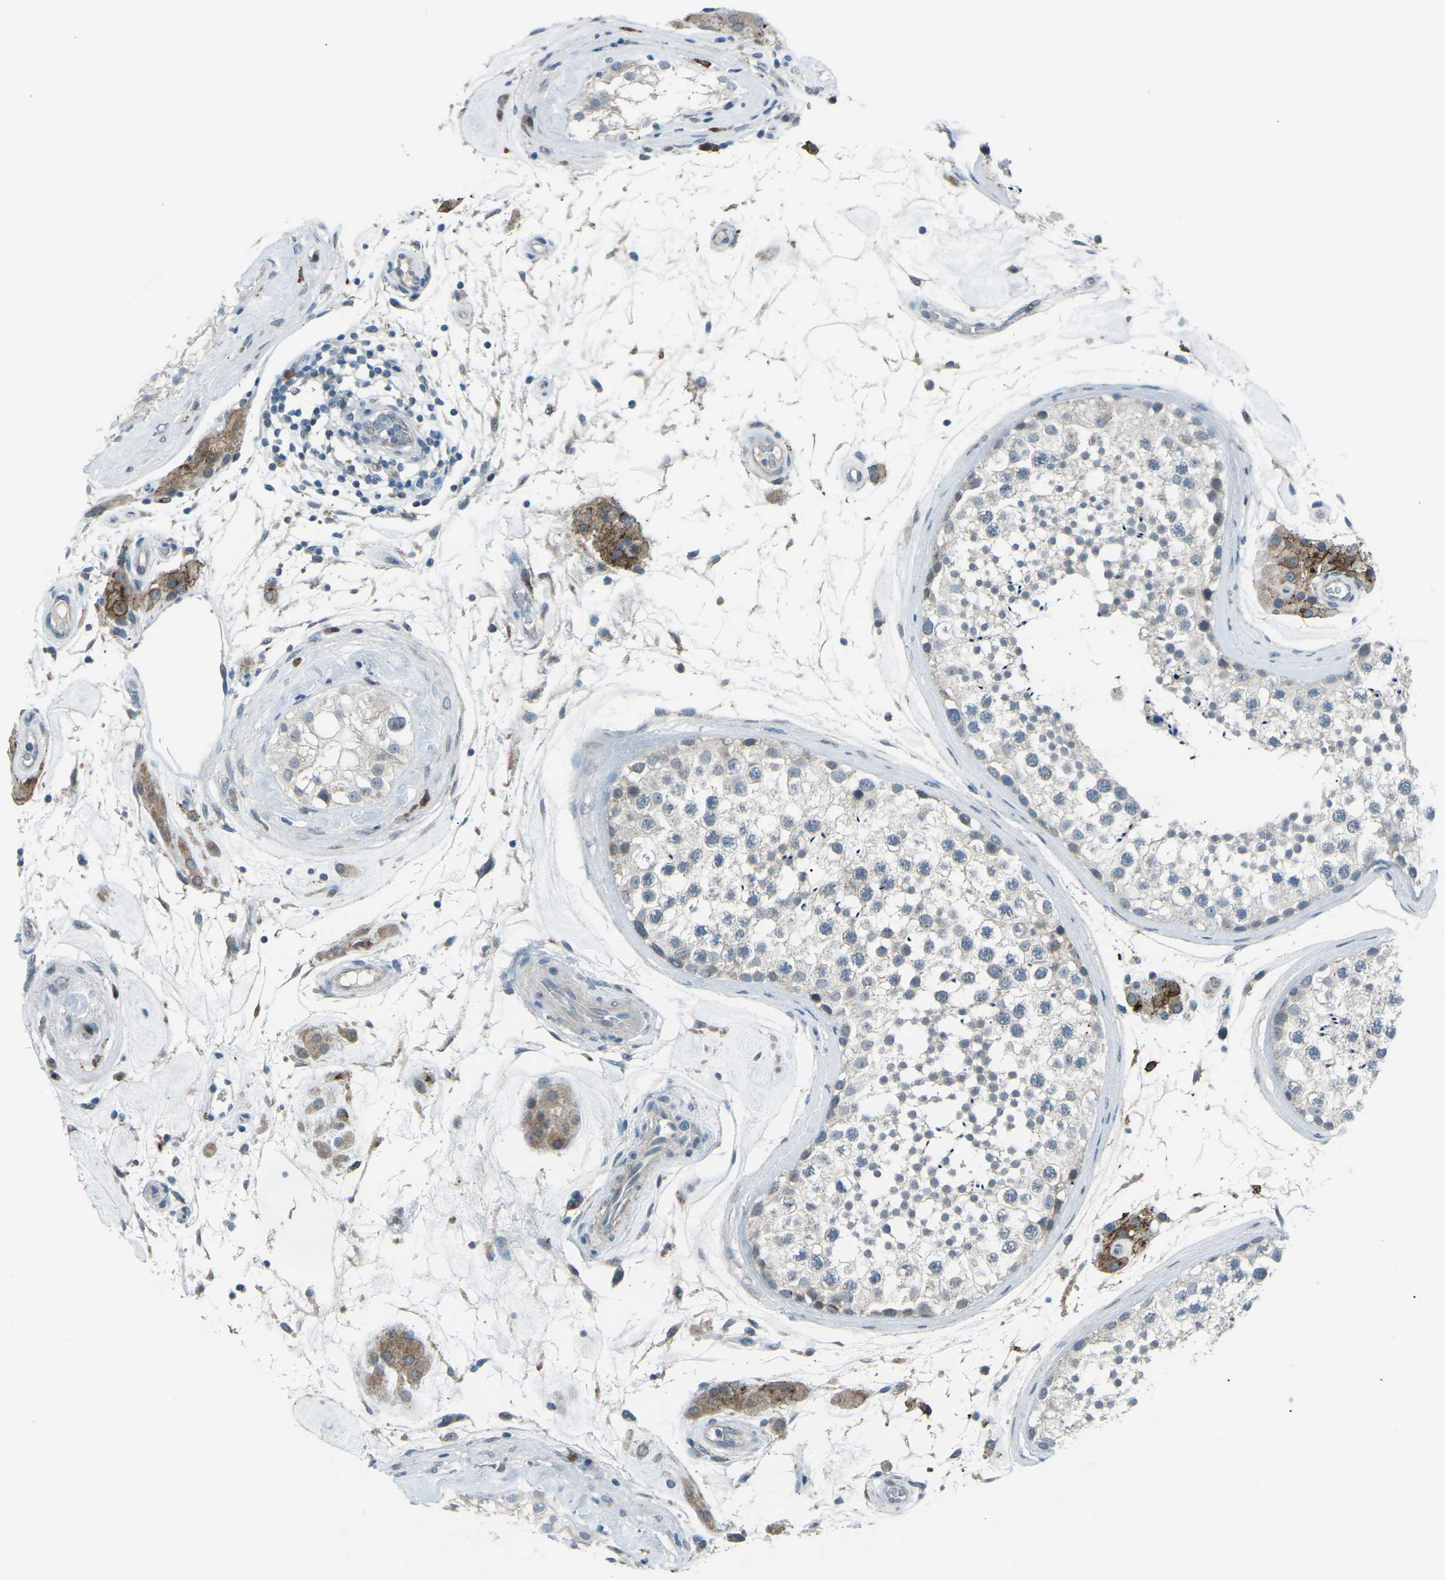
{"staining": {"intensity": "weak", "quantity": "<25%", "location": "cytoplasmic/membranous"}, "tissue": "testis", "cell_type": "Cells in seminiferous ducts", "image_type": "normal", "snomed": [{"axis": "morphology", "description": "Normal tissue, NOS"}, {"axis": "topography", "description": "Testis"}], "caption": "Immunohistochemical staining of normal human testis exhibits no significant expression in cells in seminiferous ducts. Brightfield microscopy of immunohistochemistry (IHC) stained with DAB (3,3'-diaminobenzidine) (brown) and hematoxylin (blue), captured at high magnification.", "gene": "PRKCA", "patient": {"sex": "male", "age": 46}}